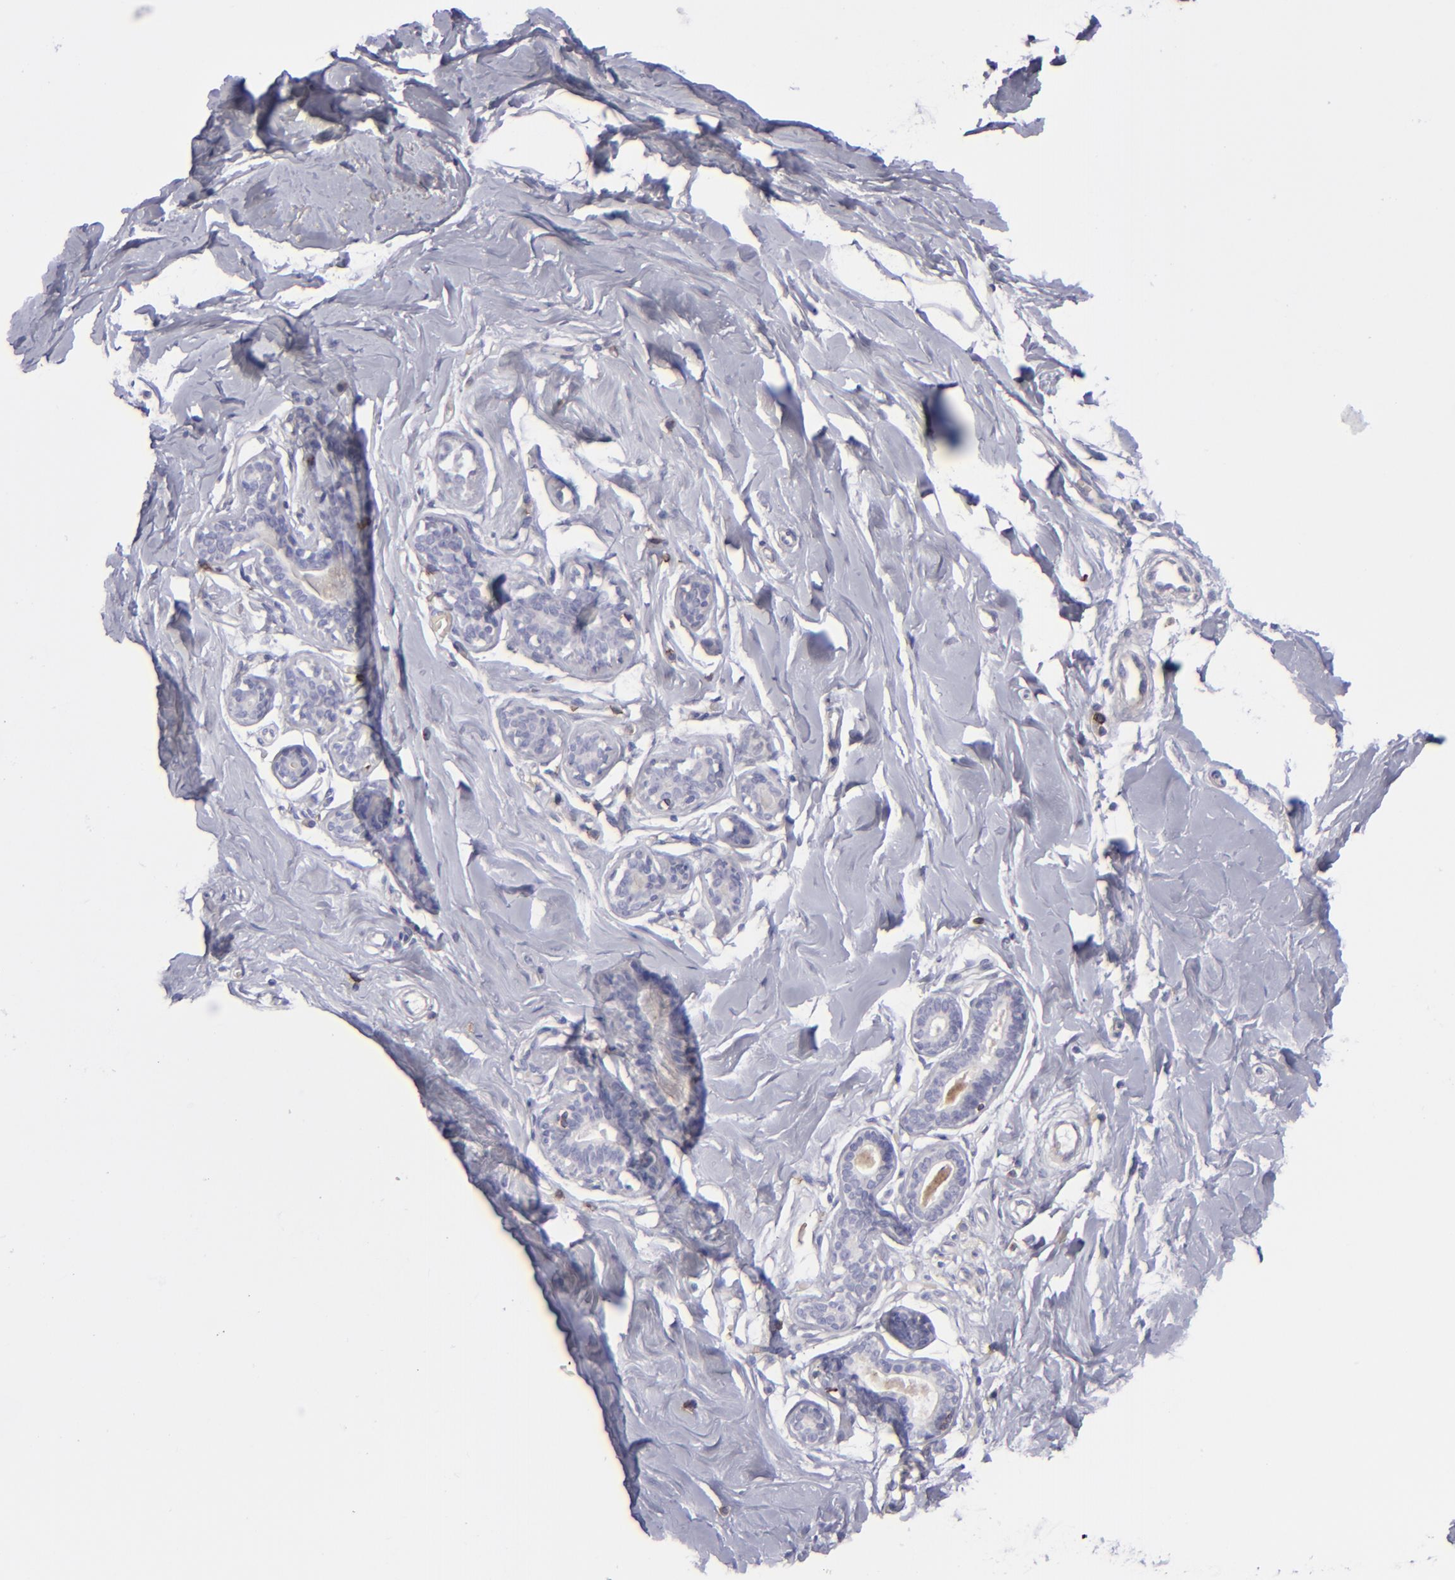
{"staining": {"intensity": "negative", "quantity": "none", "location": "none"}, "tissue": "breast", "cell_type": "Adipocytes", "image_type": "normal", "snomed": [{"axis": "morphology", "description": "Normal tissue, NOS"}, {"axis": "topography", "description": "Breast"}], "caption": "The histopathology image exhibits no staining of adipocytes in benign breast.", "gene": "CD27", "patient": {"sex": "female", "age": 23}}